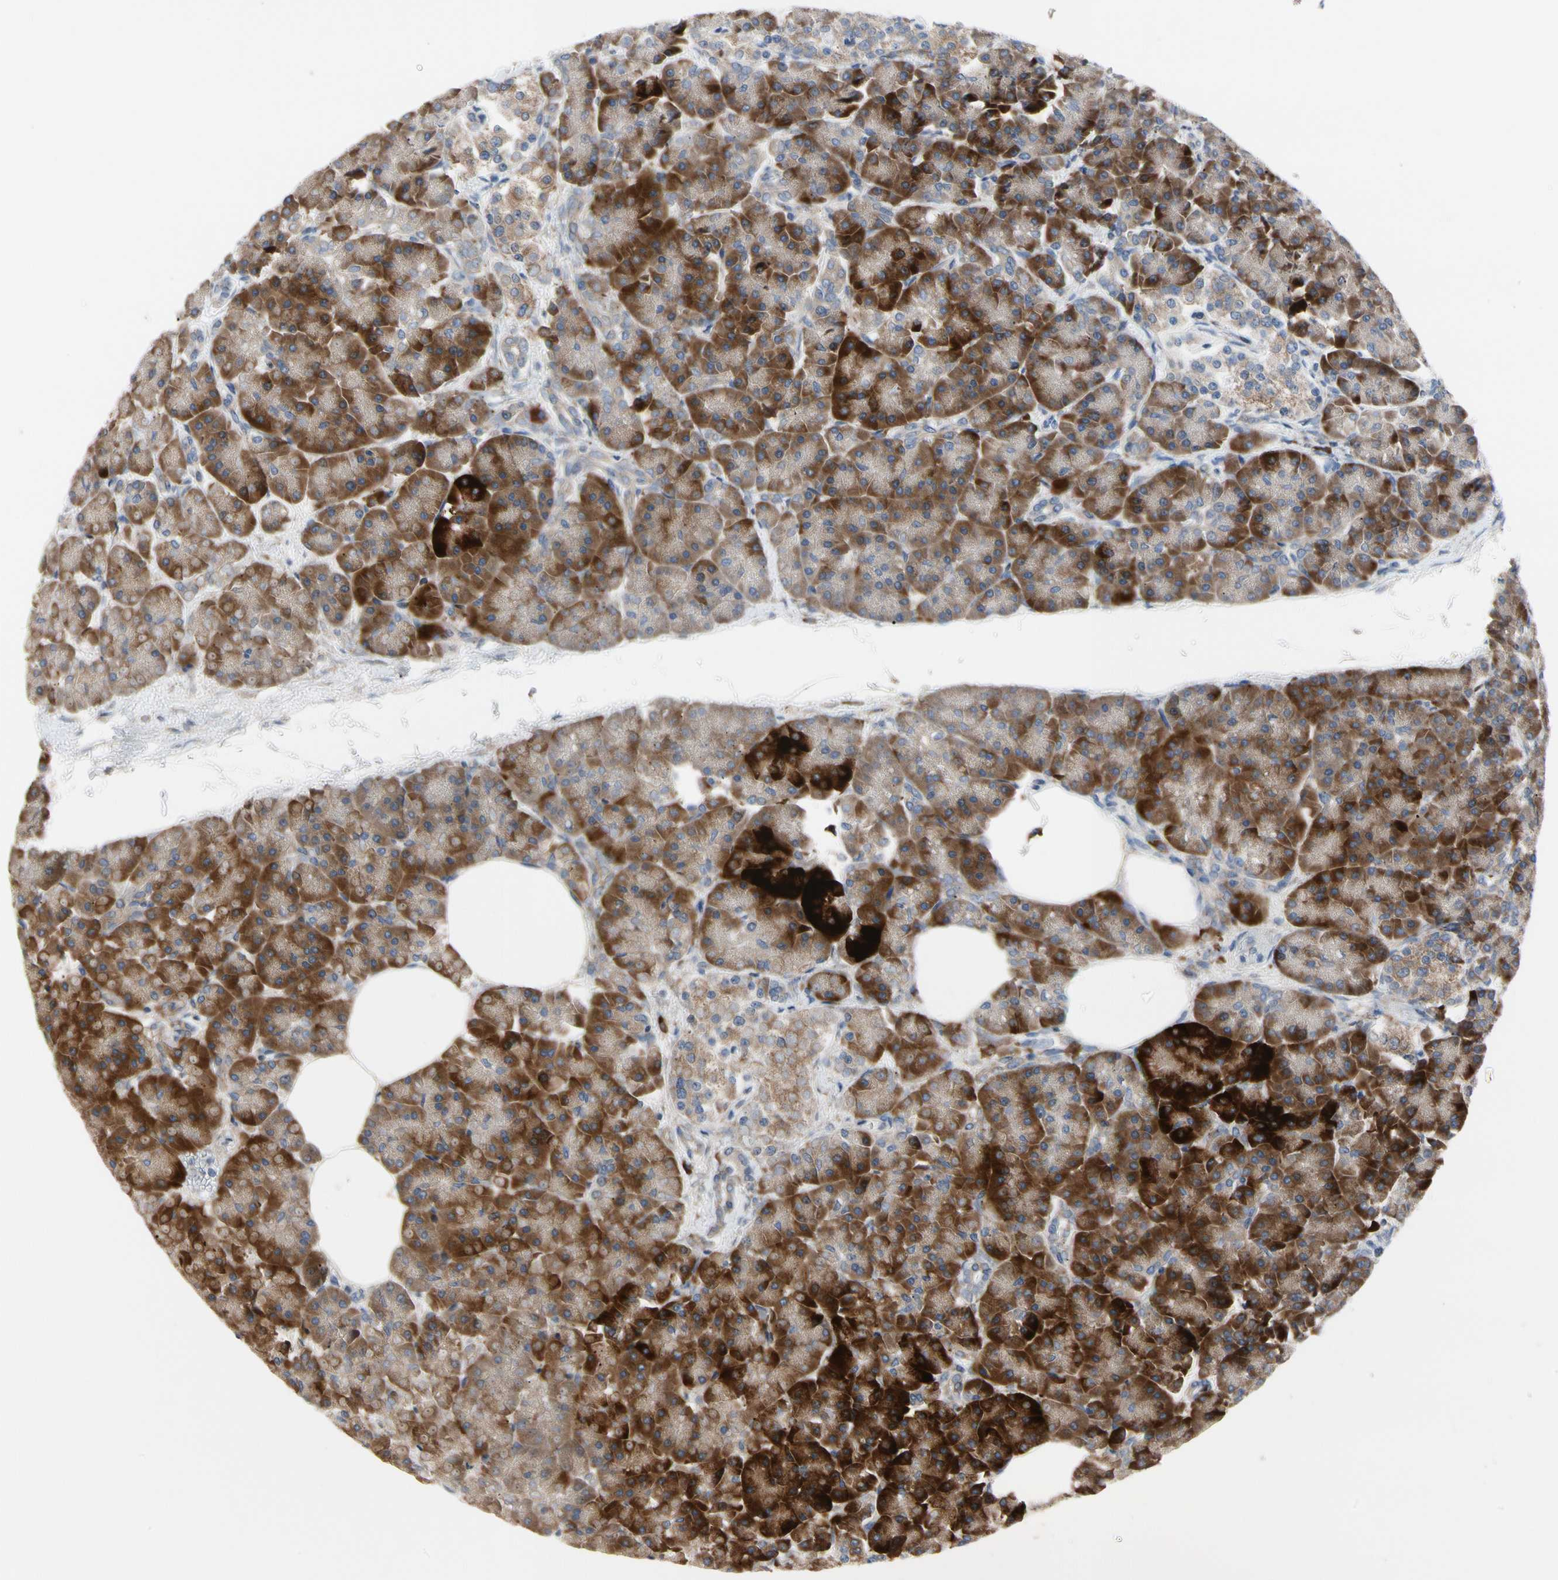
{"staining": {"intensity": "strong", "quantity": ">75%", "location": "cytoplasmic/membranous"}, "tissue": "pancreas", "cell_type": "Exocrine glandular cells", "image_type": "normal", "snomed": [{"axis": "morphology", "description": "Normal tissue, NOS"}, {"axis": "topography", "description": "Pancreas"}], "caption": "Immunohistochemical staining of unremarkable human pancreas displays high levels of strong cytoplasmic/membranous staining in about >75% of exocrine glandular cells.", "gene": "MMEL1", "patient": {"sex": "female", "age": 70}}